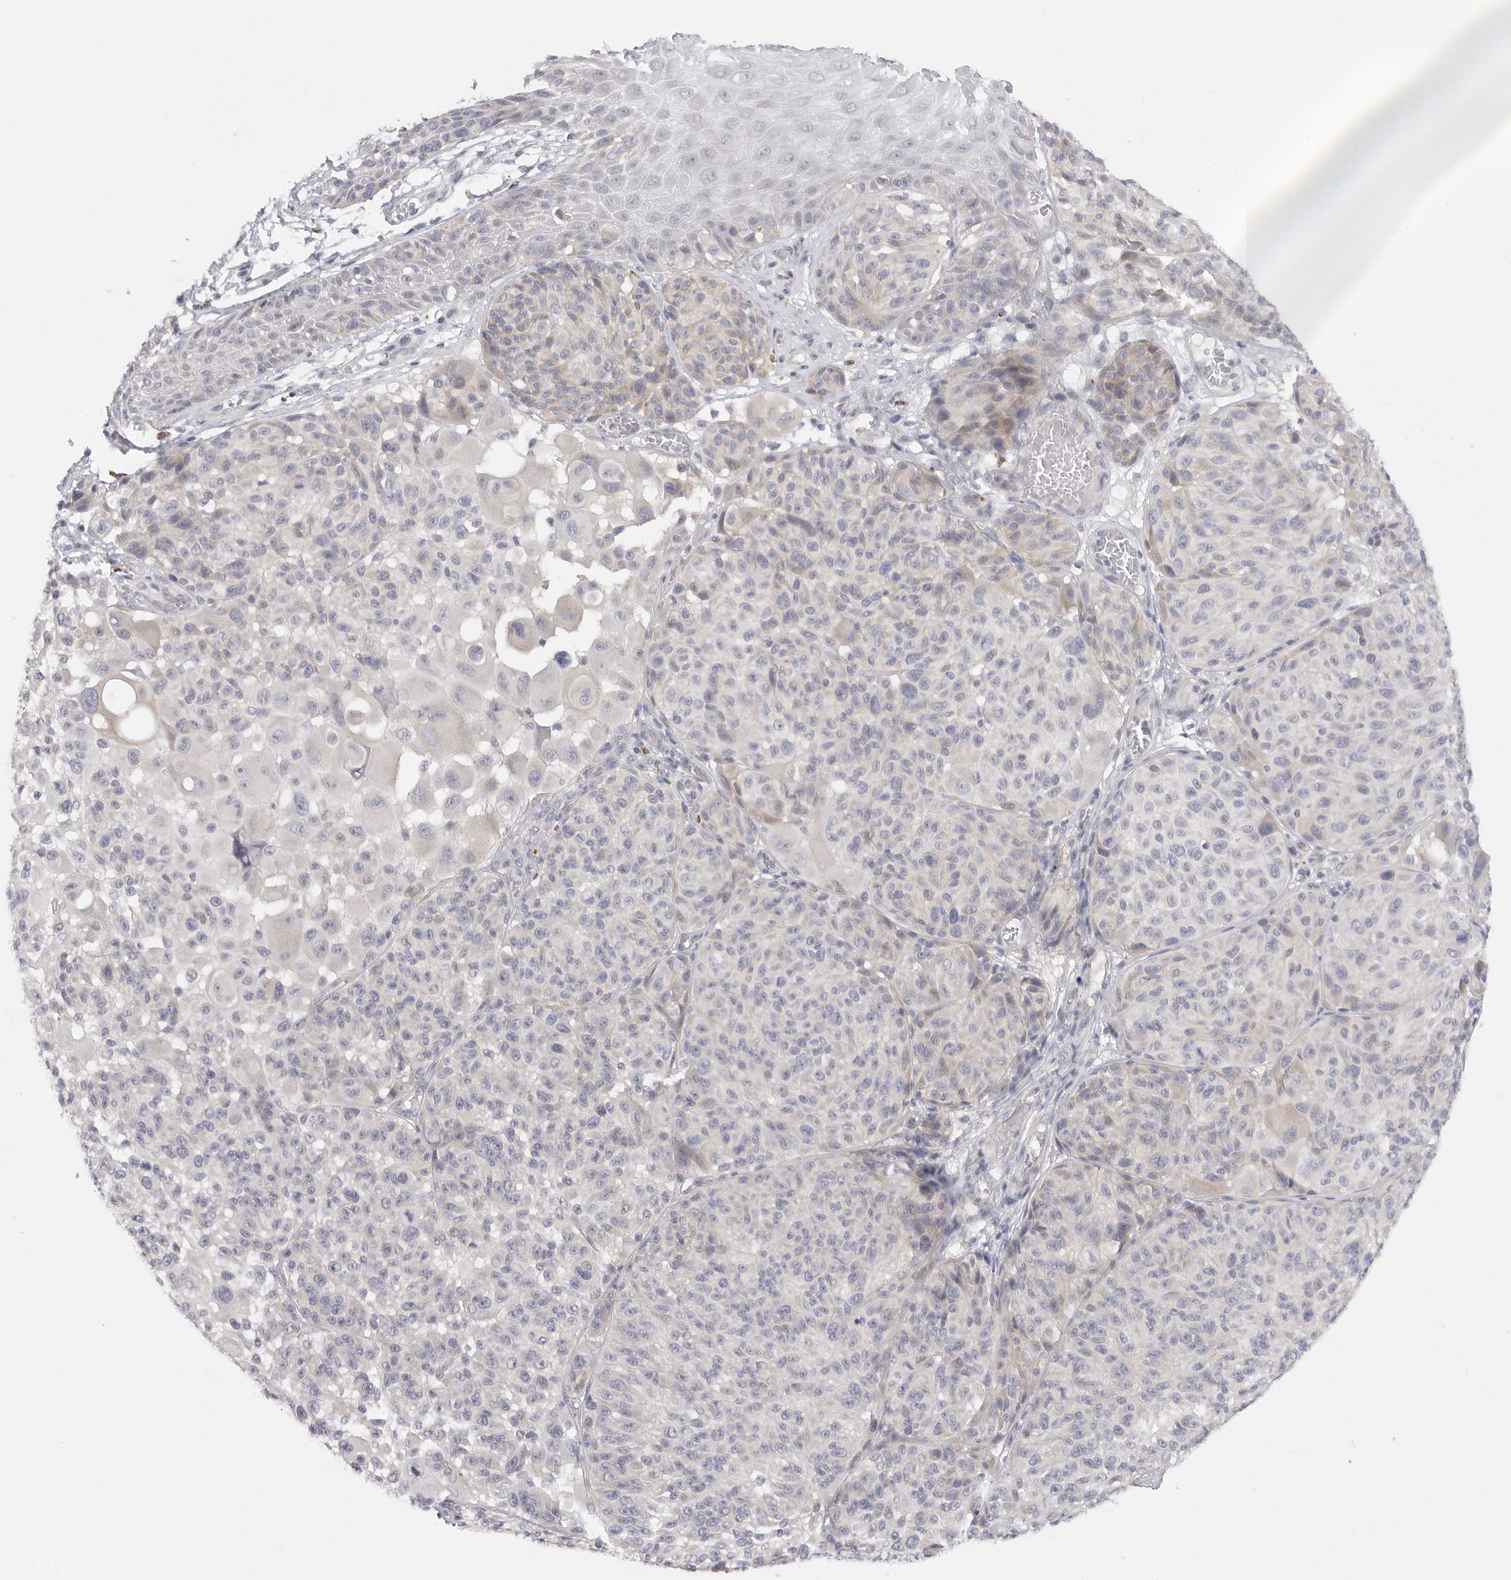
{"staining": {"intensity": "negative", "quantity": "none", "location": "none"}, "tissue": "melanoma", "cell_type": "Tumor cells", "image_type": "cancer", "snomed": [{"axis": "morphology", "description": "Malignant melanoma, NOS"}, {"axis": "topography", "description": "Skin"}], "caption": "Tumor cells show no significant protein positivity in melanoma.", "gene": "ELP3", "patient": {"sex": "male", "age": 83}}